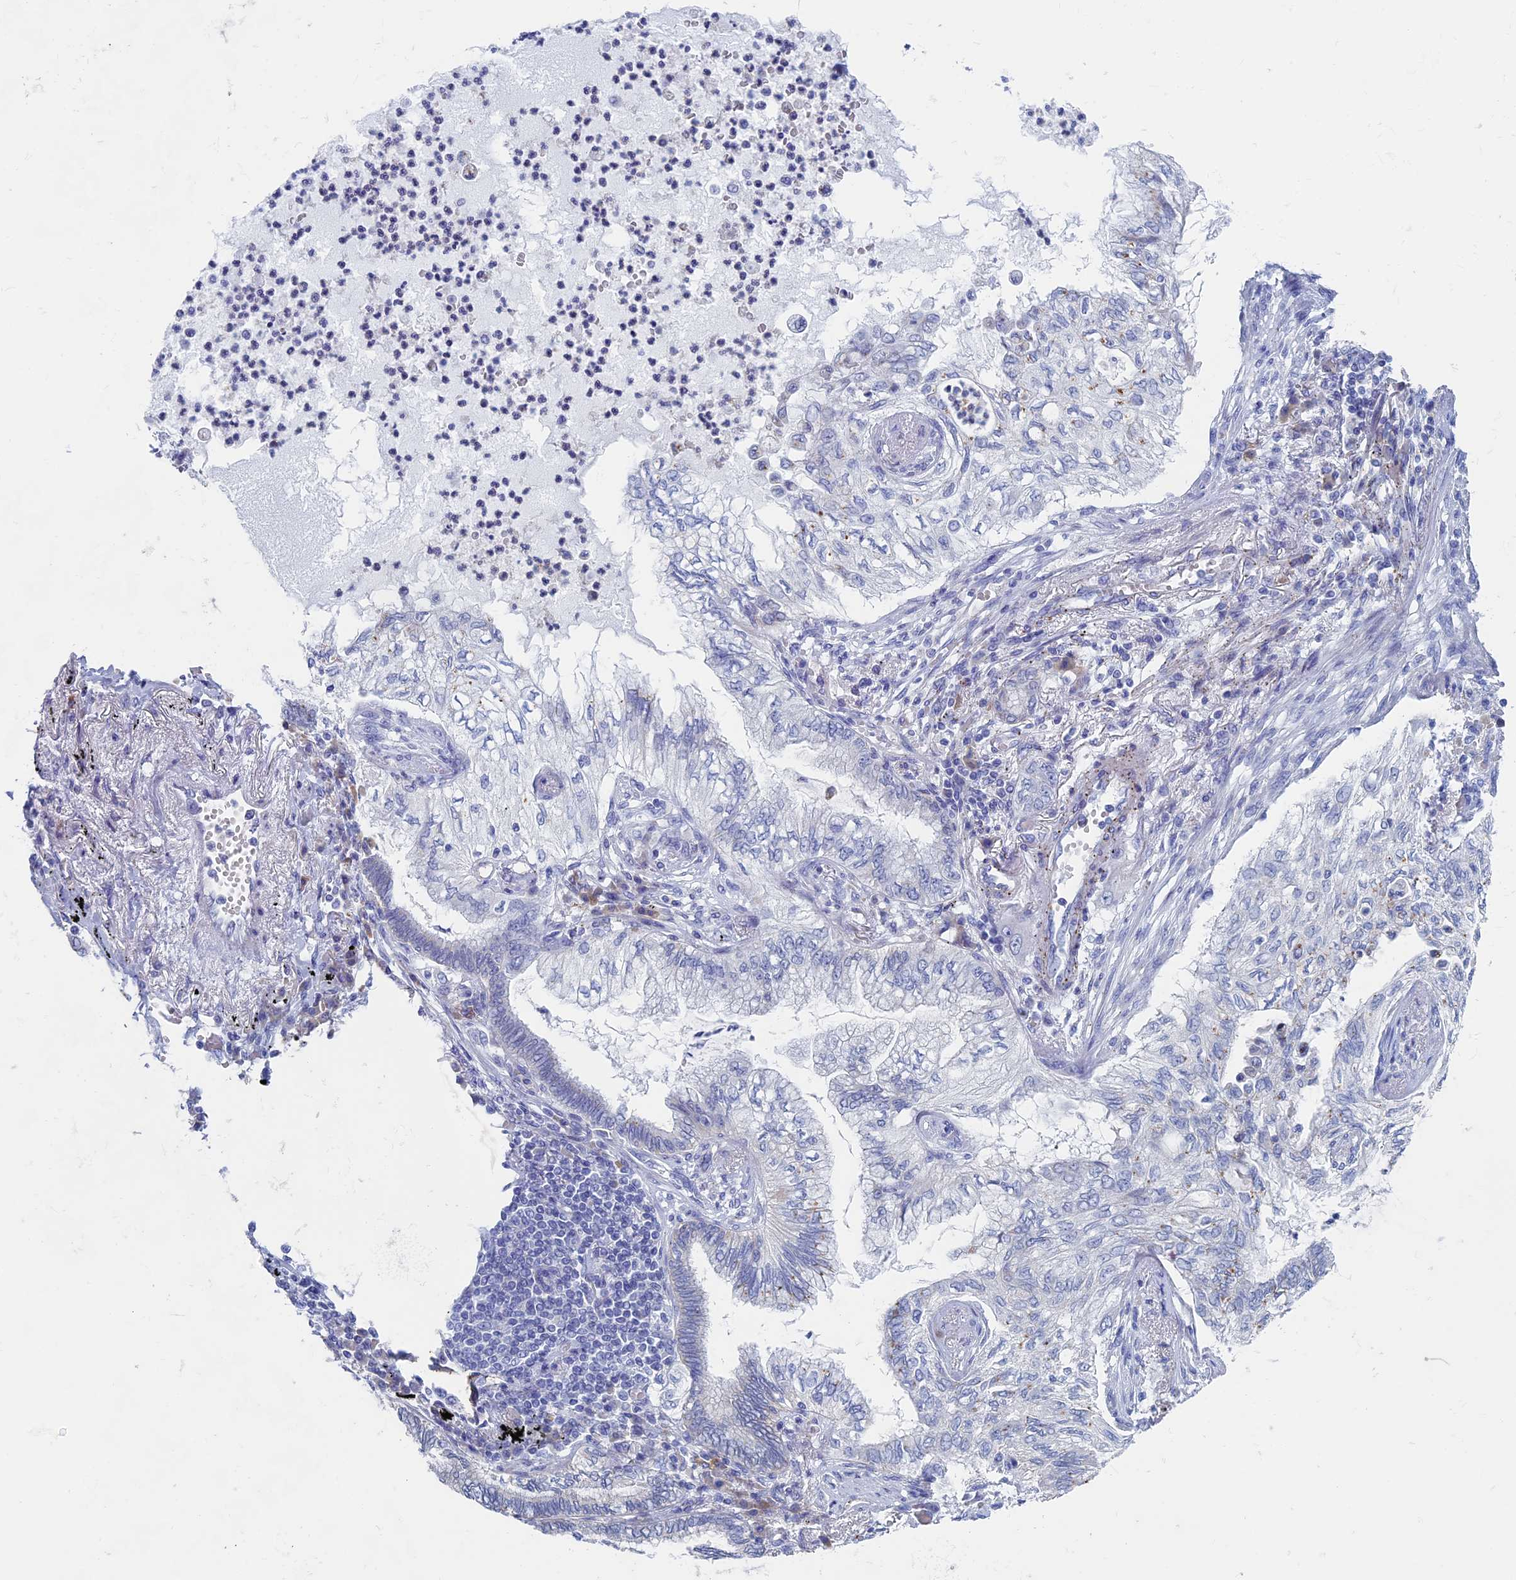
{"staining": {"intensity": "negative", "quantity": "none", "location": "none"}, "tissue": "lung cancer", "cell_type": "Tumor cells", "image_type": "cancer", "snomed": [{"axis": "morphology", "description": "Adenocarcinoma, NOS"}, {"axis": "topography", "description": "Lung"}], "caption": "Histopathology image shows no significant protein staining in tumor cells of lung cancer (adenocarcinoma). Brightfield microscopy of immunohistochemistry stained with DAB (brown) and hematoxylin (blue), captured at high magnification.", "gene": "MAGEB6", "patient": {"sex": "female", "age": 70}}